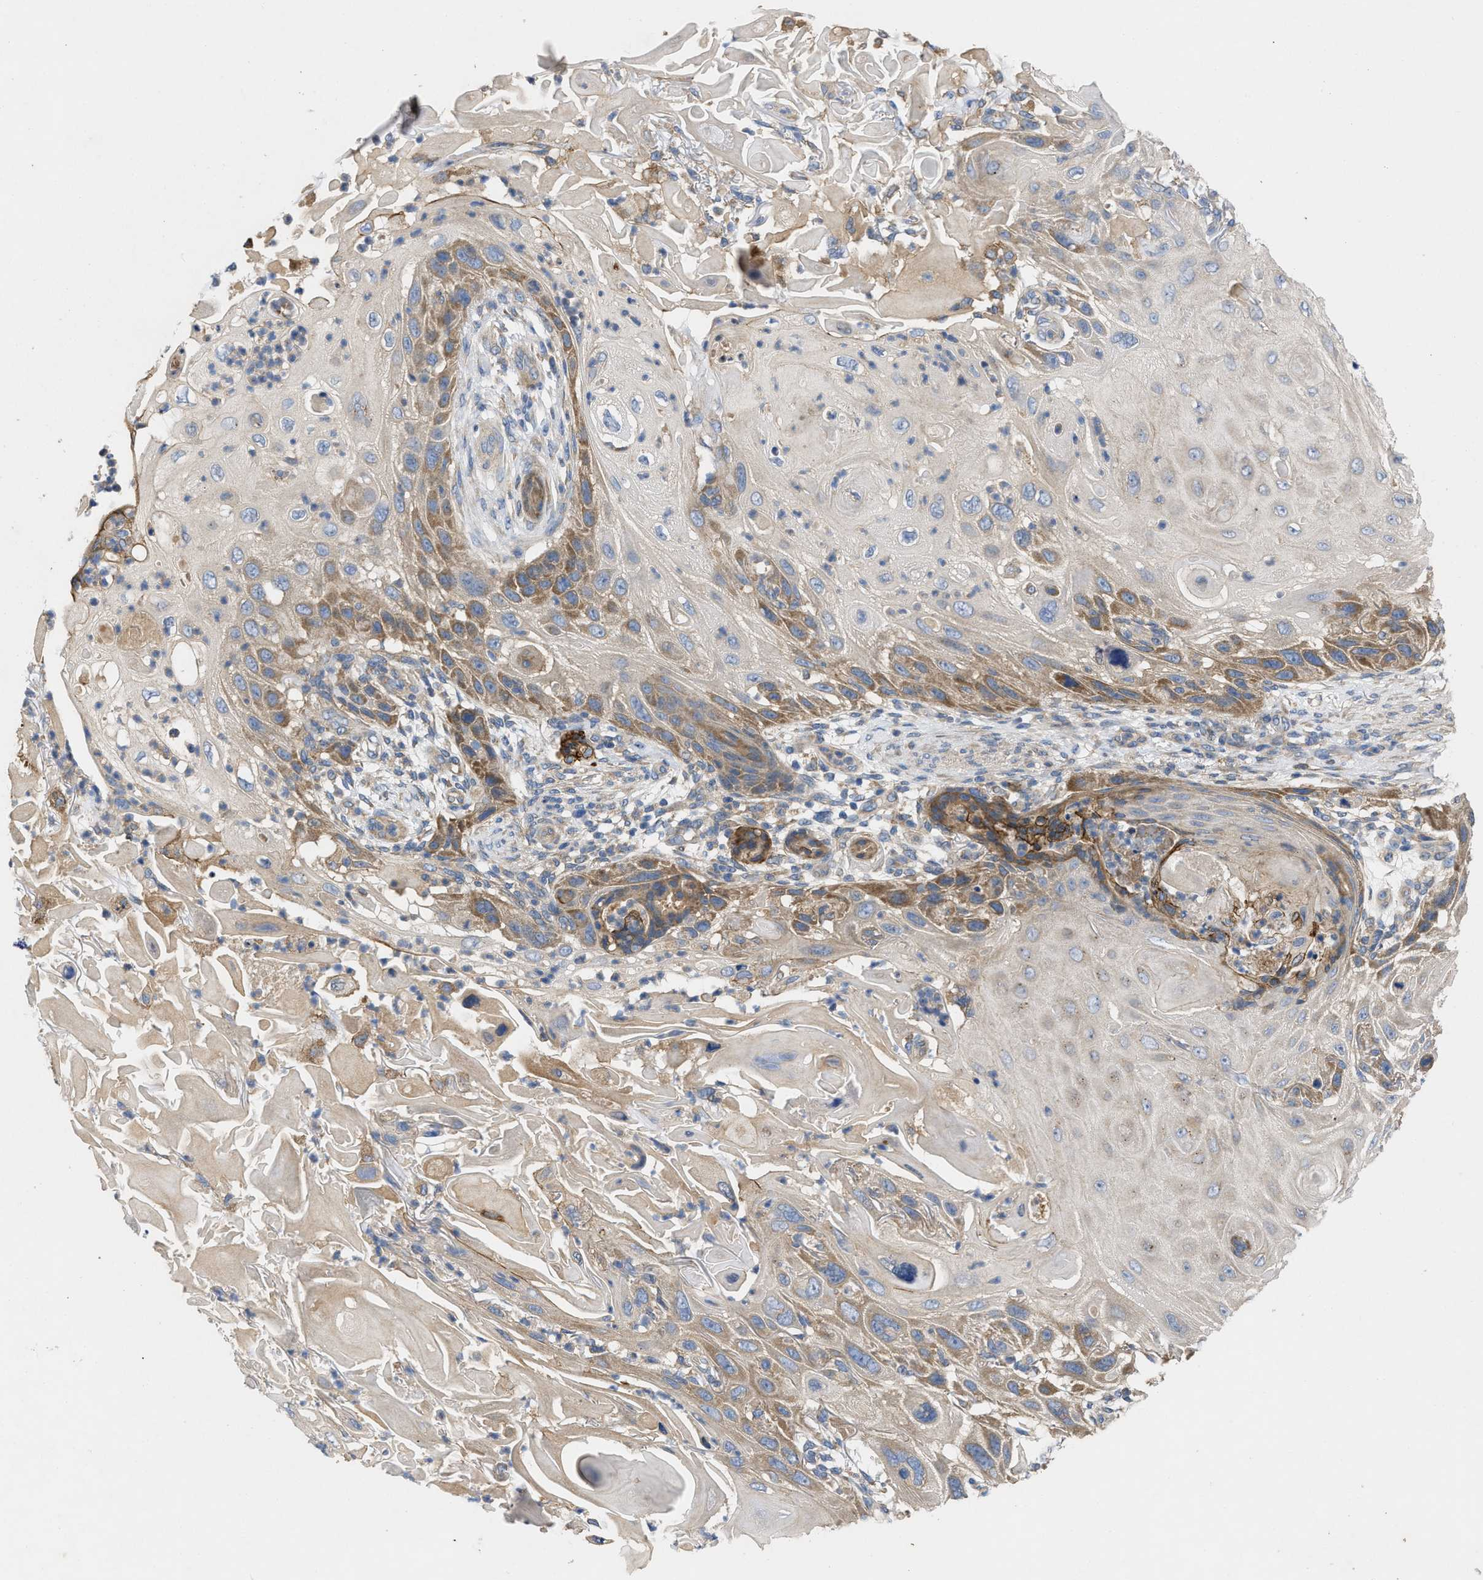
{"staining": {"intensity": "moderate", "quantity": "25%-75%", "location": "cytoplasmic/membranous"}, "tissue": "skin cancer", "cell_type": "Tumor cells", "image_type": "cancer", "snomed": [{"axis": "morphology", "description": "Squamous cell carcinoma, NOS"}, {"axis": "topography", "description": "Skin"}], "caption": "The histopathology image exhibits staining of skin squamous cell carcinoma, revealing moderate cytoplasmic/membranous protein staining (brown color) within tumor cells.", "gene": "TMEM131", "patient": {"sex": "female", "age": 77}}